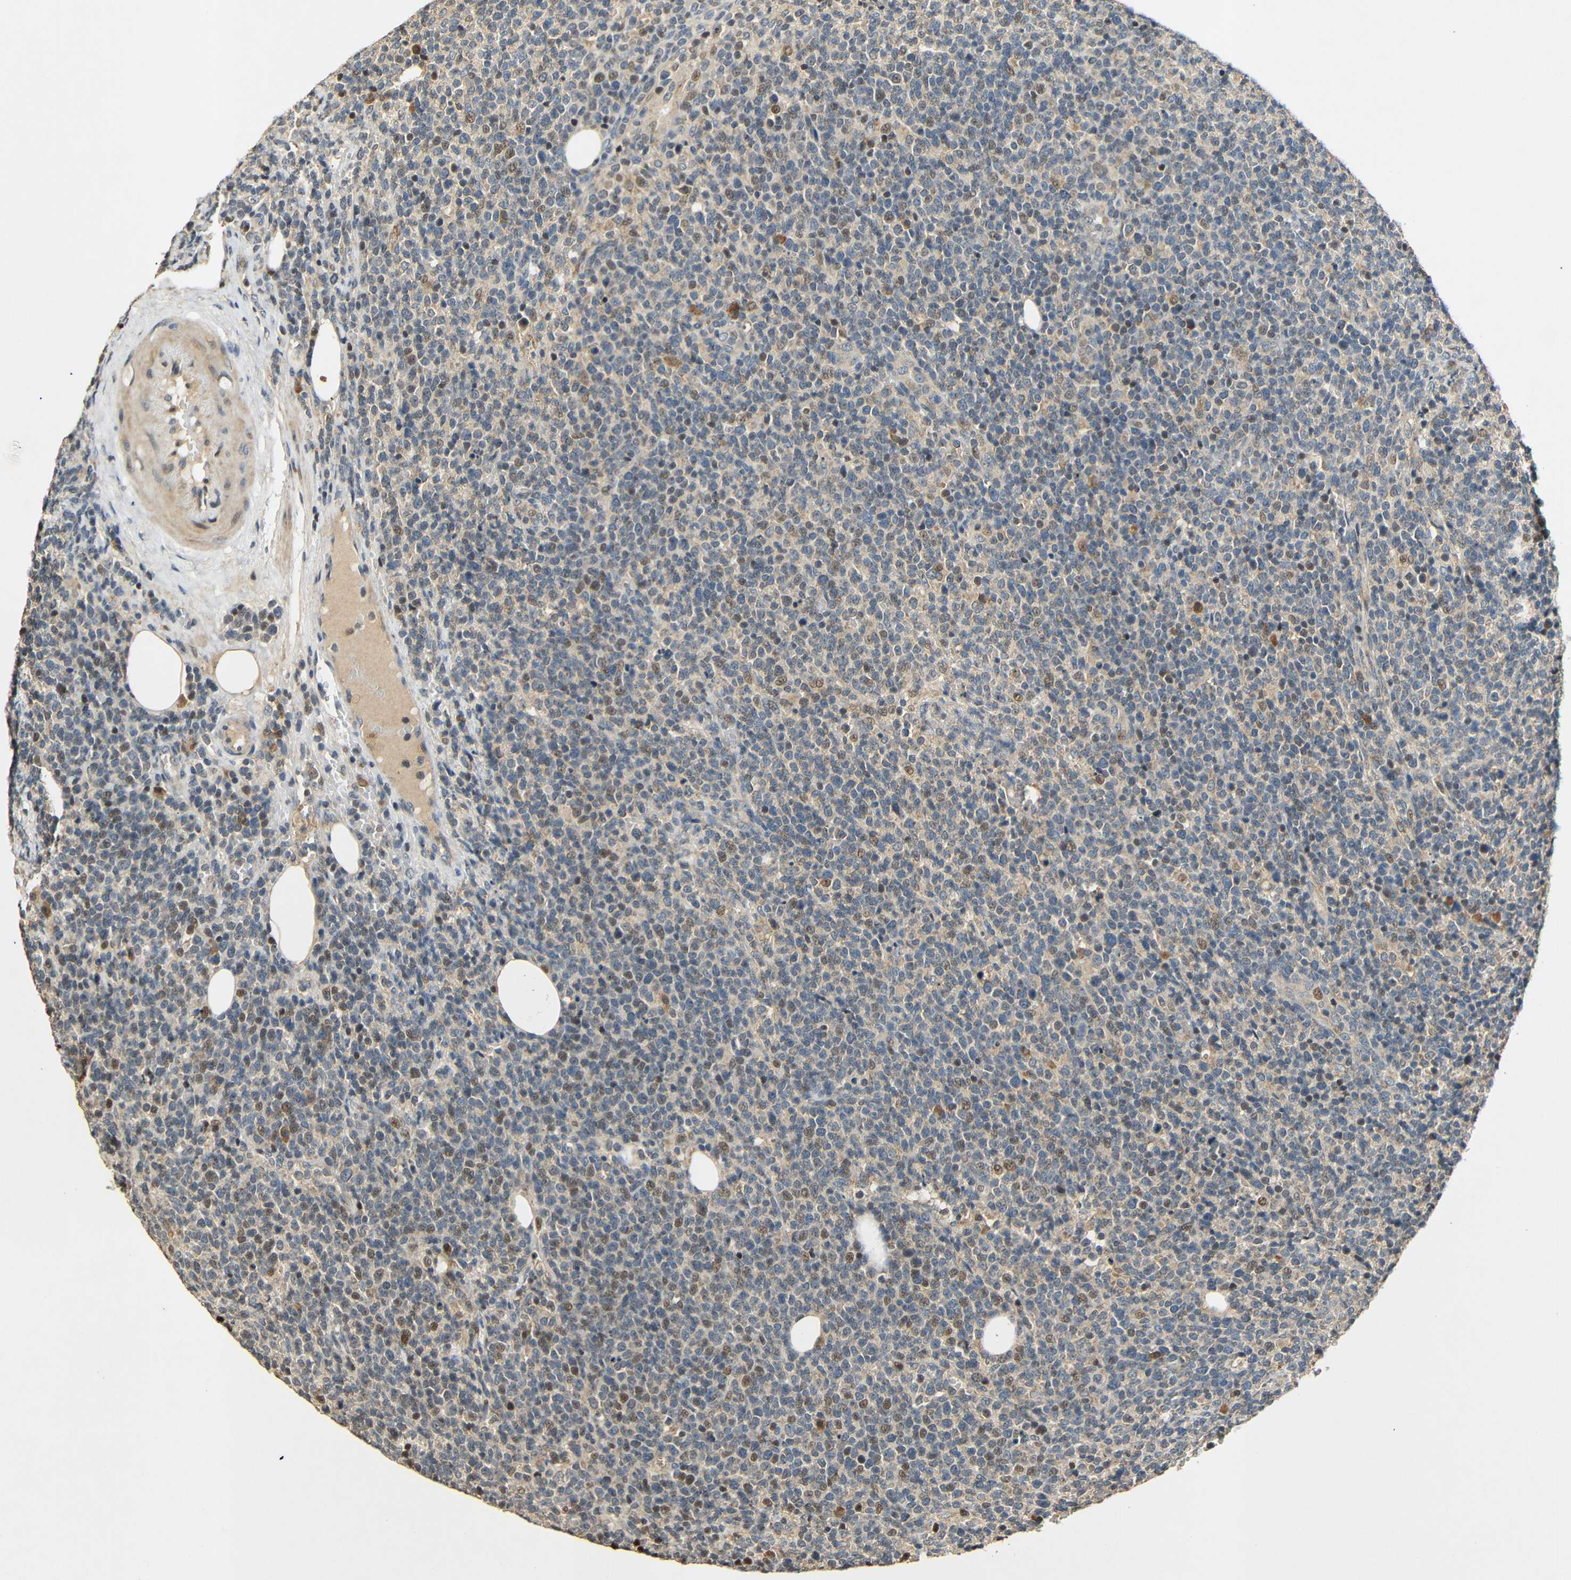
{"staining": {"intensity": "moderate", "quantity": "25%-75%", "location": "cytoplasmic/membranous,nuclear"}, "tissue": "lymphoma", "cell_type": "Tumor cells", "image_type": "cancer", "snomed": [{"axis": "morphology", "description": "Malignant lymphoma, non-Hodgkin's type, High grade"}, {"axis": "topography", "description": "Lymph node"}], "caption": "Human lymphoma stained with a brown dye shows moderate cytoplasmic/membranous and nuclear positive staining in about 25%-75% of tumor cells.", "gene": "KAZALD1", "patient": {"sex": "male", "age": 61}}